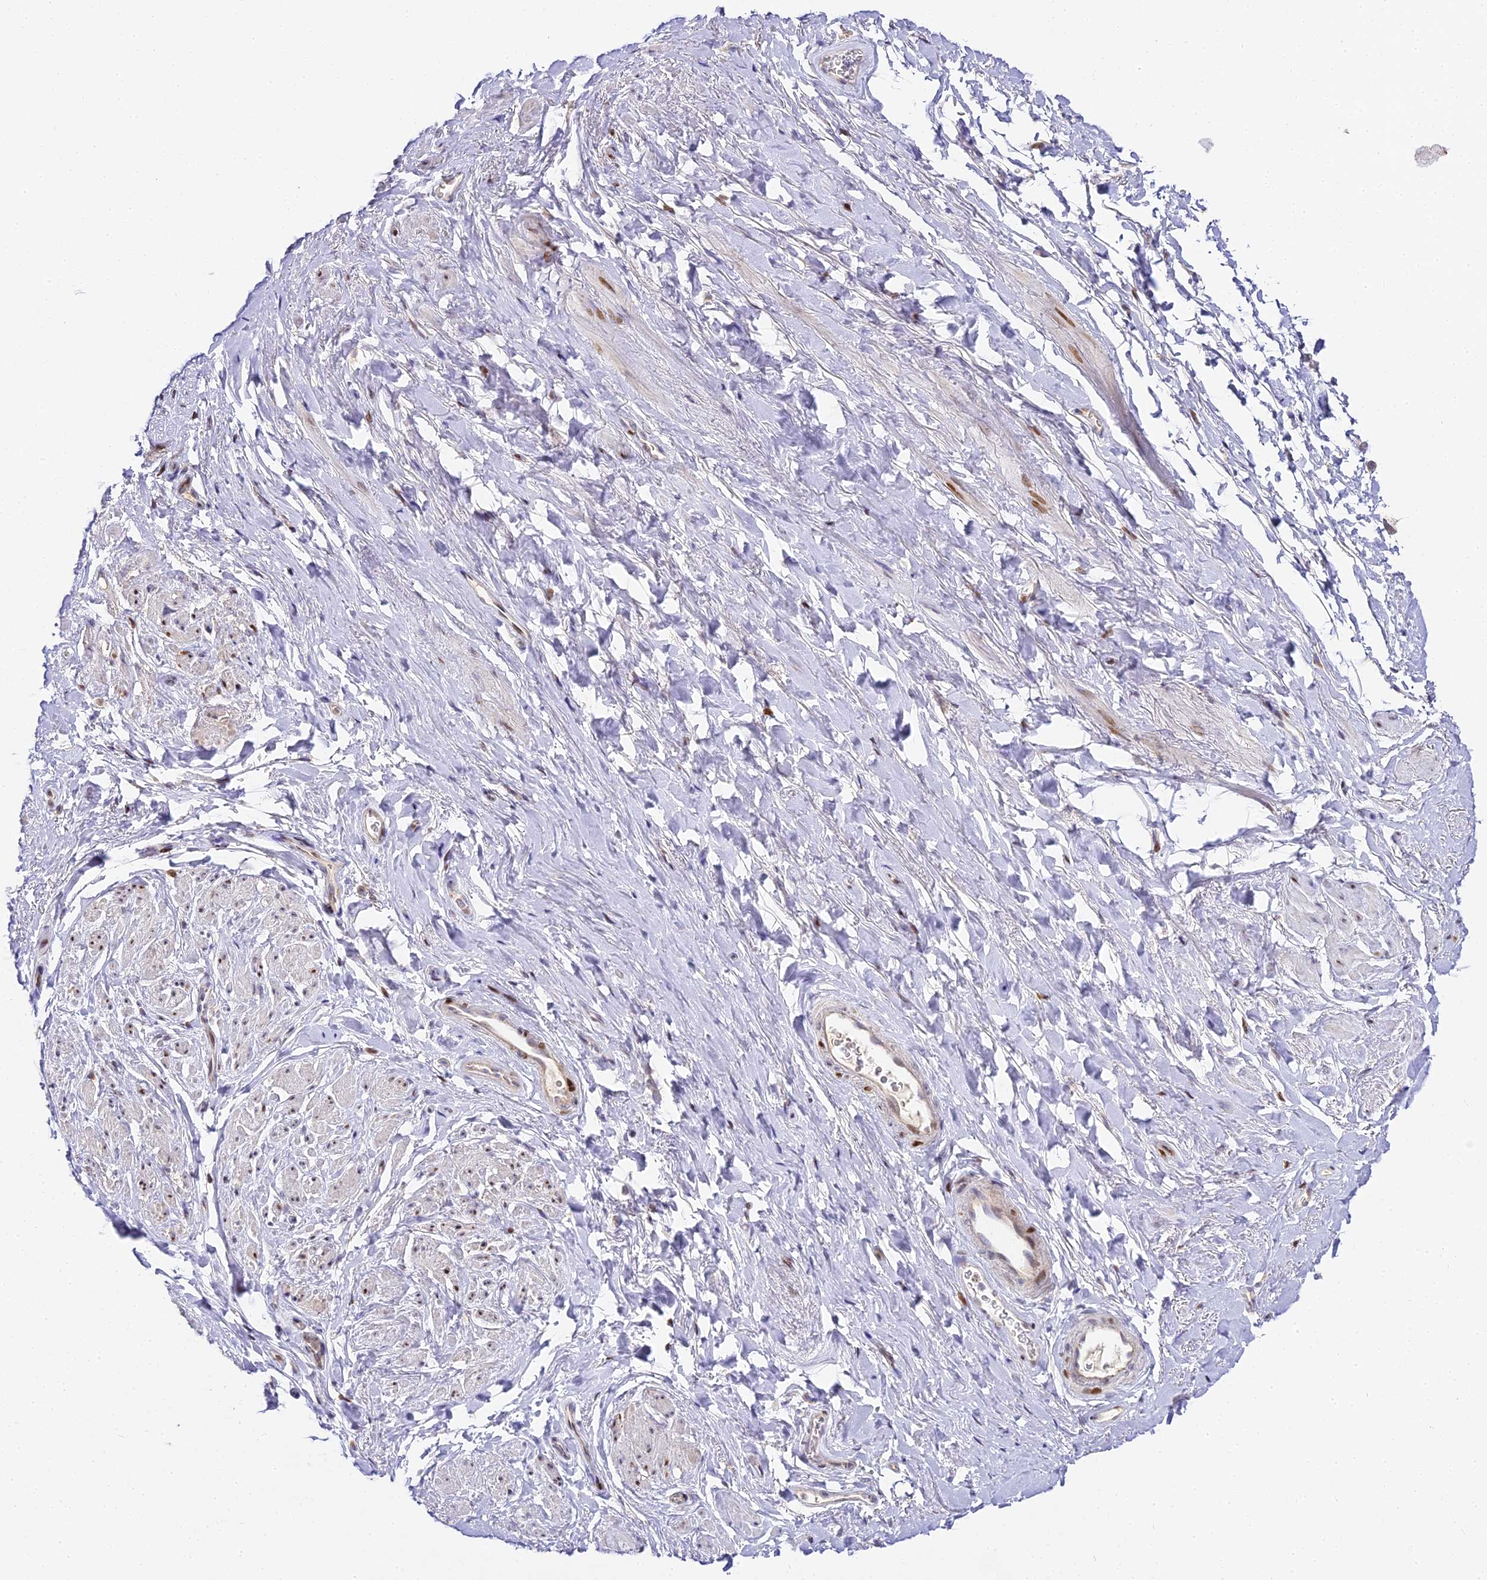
{"staining": {"intensity": "moderate", "quantity": "<25%", "location": "nuclear"}, "tissue": "smooth muscle", "cell_type": "Smooth muscle cells", "image_type": "normal", "snomed": [{"axis": "morphology", "description": "Normal tissue, NOS"}, {"axis": "topography", "description": "Smooth muscle"}, {"axis": "topography", "description": "Peripheral nerve tissue"}], "caption": "Moderate nuclear expression for a protein is seen in about <25% of smooth muscle cells of benign smooth muscle using IHC.", "gene": "SERP1", "patient": {"sex": "male", "age": 69}}